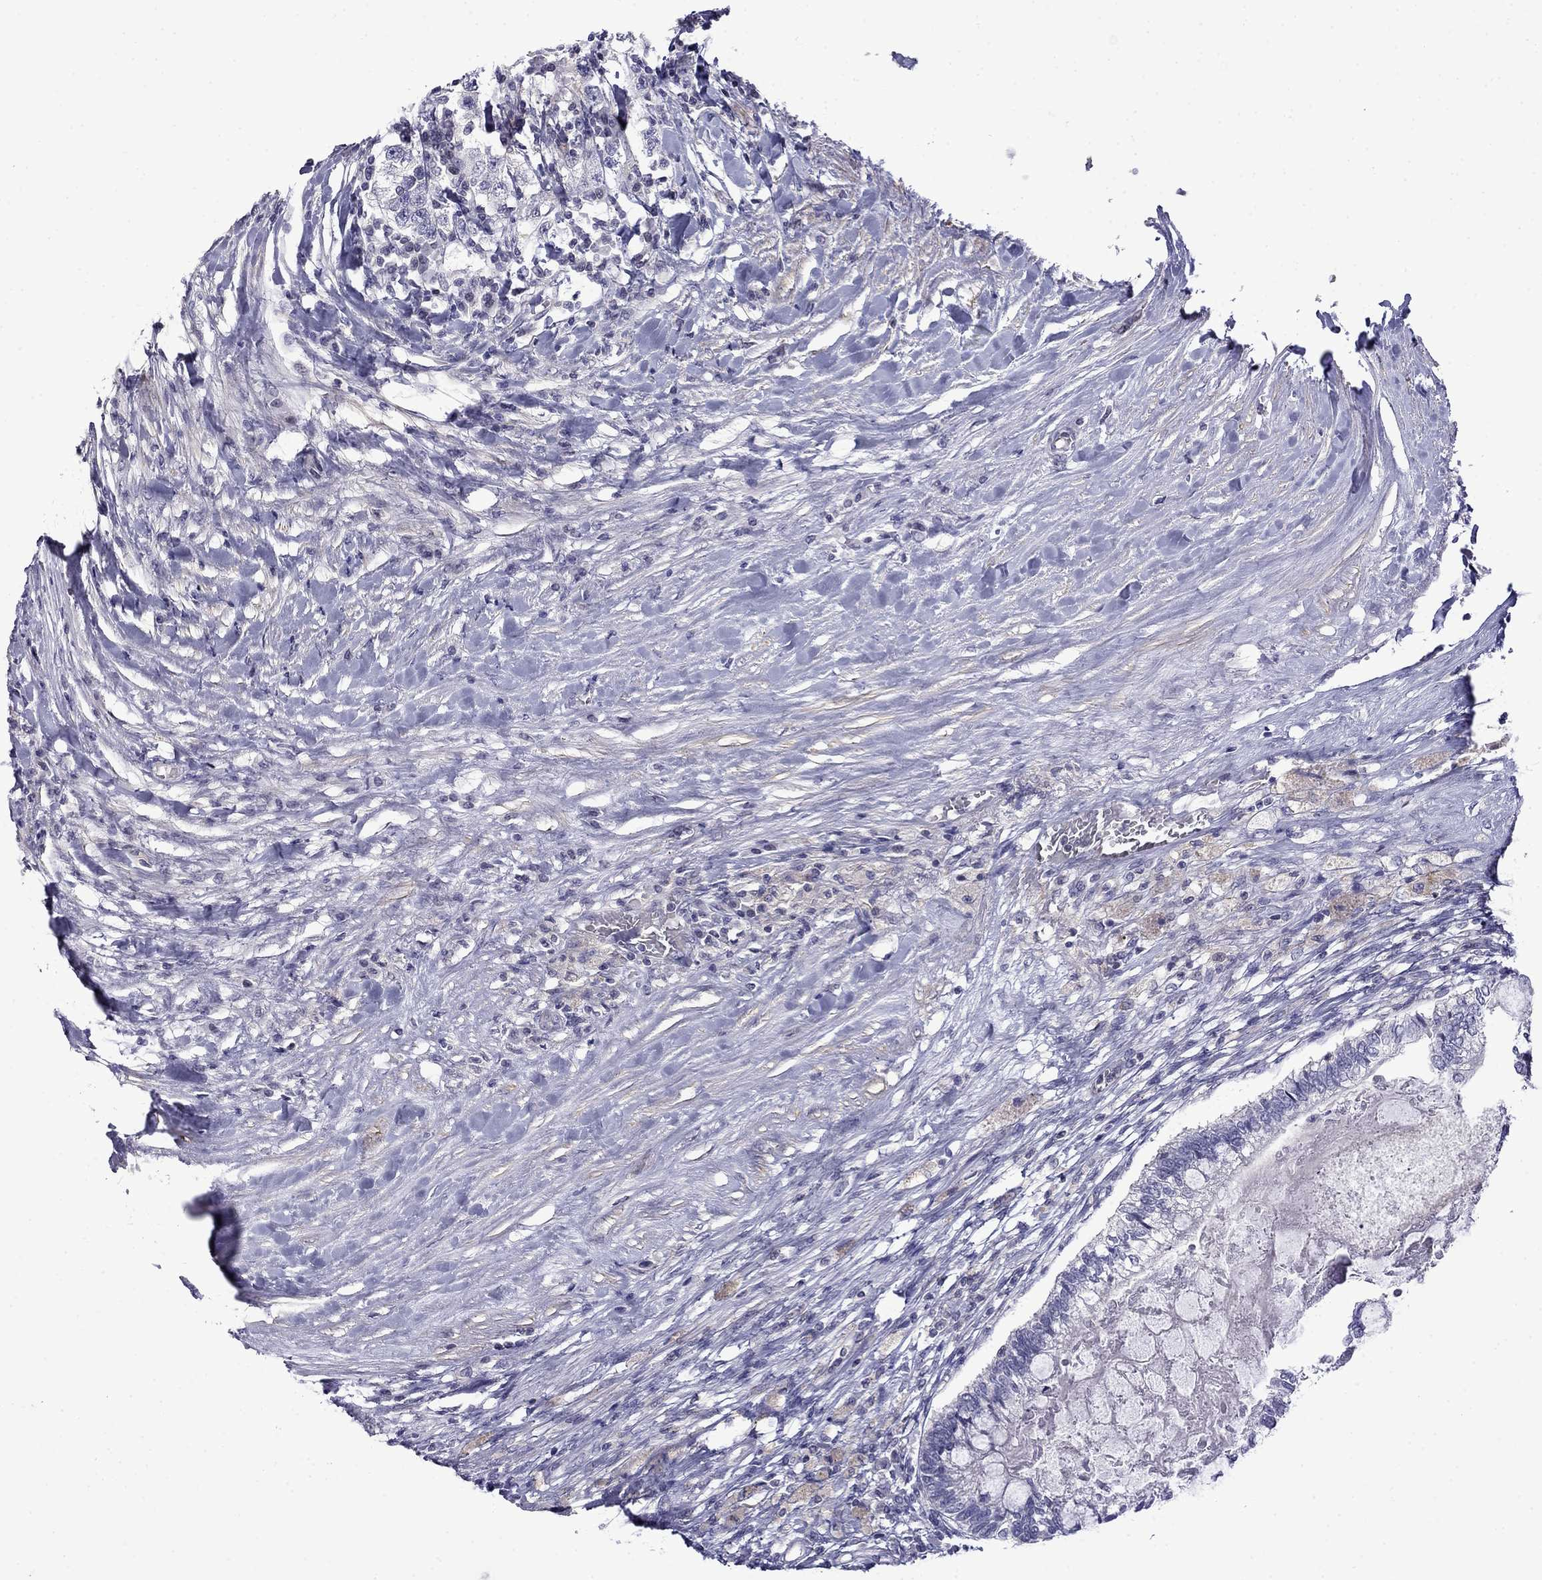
{"staining": {"intensity": "negative", "quantity": "none", "location": "none"}, "tissue": "testis cancer", "cell_type": "Tumor cells", "image_type": "cancer", "snomed": [{"axis": "morphology", "description": "Seminoma, NOS"}, {"axis": "morphology", "description": "Carcinoma, Embryonal, NOS"}, {"axis": "topography", "description": "Testis"}], "caption": "Immunohistochemical staining of human testis cancer (seminoma) reveals no significant positivity in tumor cells.", "gene": "PRR18", "patient": {"sex": "male", "age": 41}}